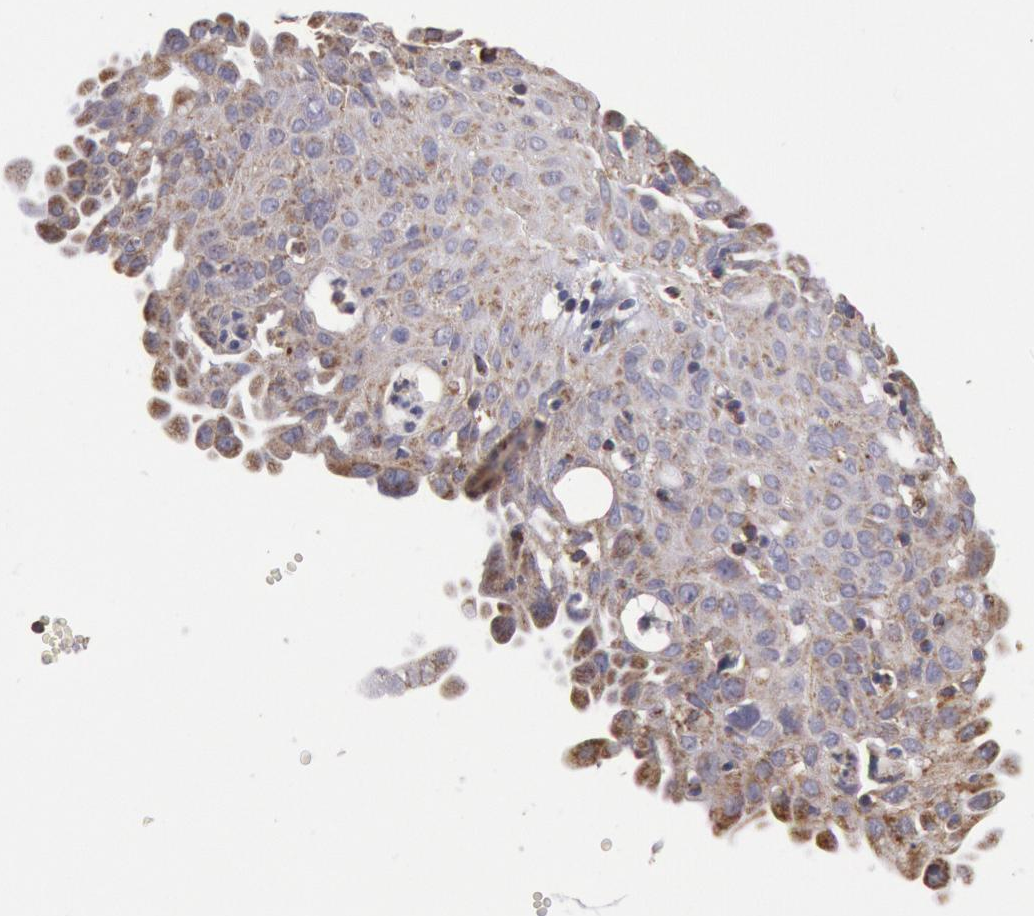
{"staining": {"intensity": "weak", "quantity": "<25%", "location": "cytoplasmic/membranous"}, "tissue": "cervical cancer", "cell_type": "Tumor cells", "image_type": "cancer", "snomed": [{"axis": "morphology", "description": "Normal tissue, NOS"}, {"axis": "morphology", "description": "Squamous cell carcinoma, NOS"}, {"axis": "topography", "description": "Cervix"}], "caption": "Immunohistochemistry image of human cervical squamous cell carcinoma stained for a protein (brown), which displays no positivity in tumor cells. Brightfield microscopy of immunohistochemistry (IHC) stained with DAB (brown) and hematoxylin (blue), captured at high magnification.", "gene": "CYC1", "patient": {"sex": "female", "age": 45}}